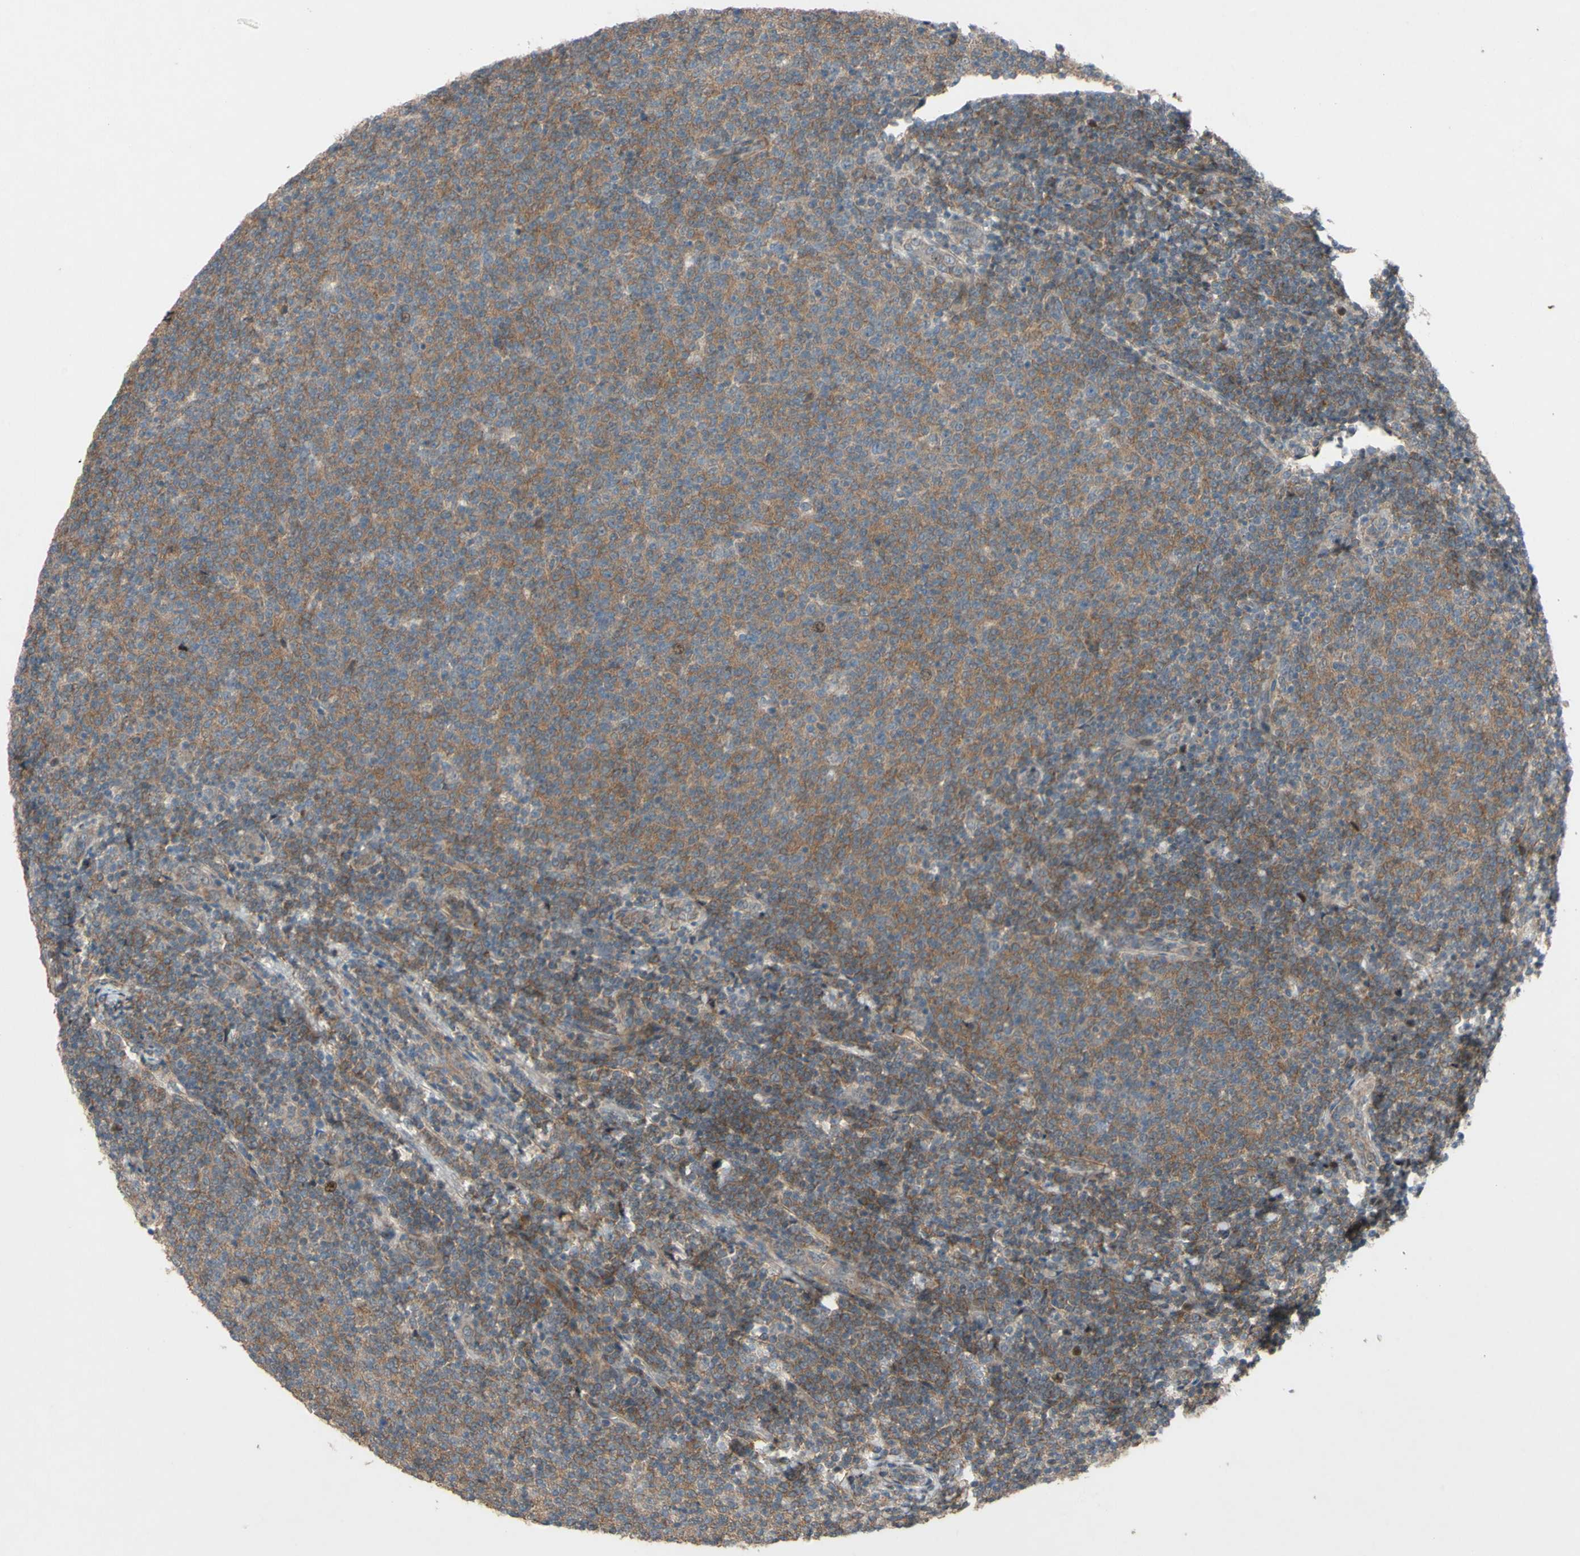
{"staining": {"intensity": "moderate", "quantity": ">75%", "location": "cytoplasmic/membranous"}, "tissue": "lymphoma", "cell_type": "Tumor cells", "image_type": "cancer", "snomed": [{"axis": "morphology", "description": "Malignant lymphoma, non-Hodgkin's type, Low grade"}, {"axis": "topography", "description": "Lymph node"}], "caption": "The photomicrograph demonstrates immunohistochemical staining of malignant lymphoma, non-Hodgkin's type (low-grade). There is moderate cytoplasmic/membranous expression is present in about >75% of tumor cells.", "gene": "SHROOM4", "patient": {"sex": "male", "age": 66}}